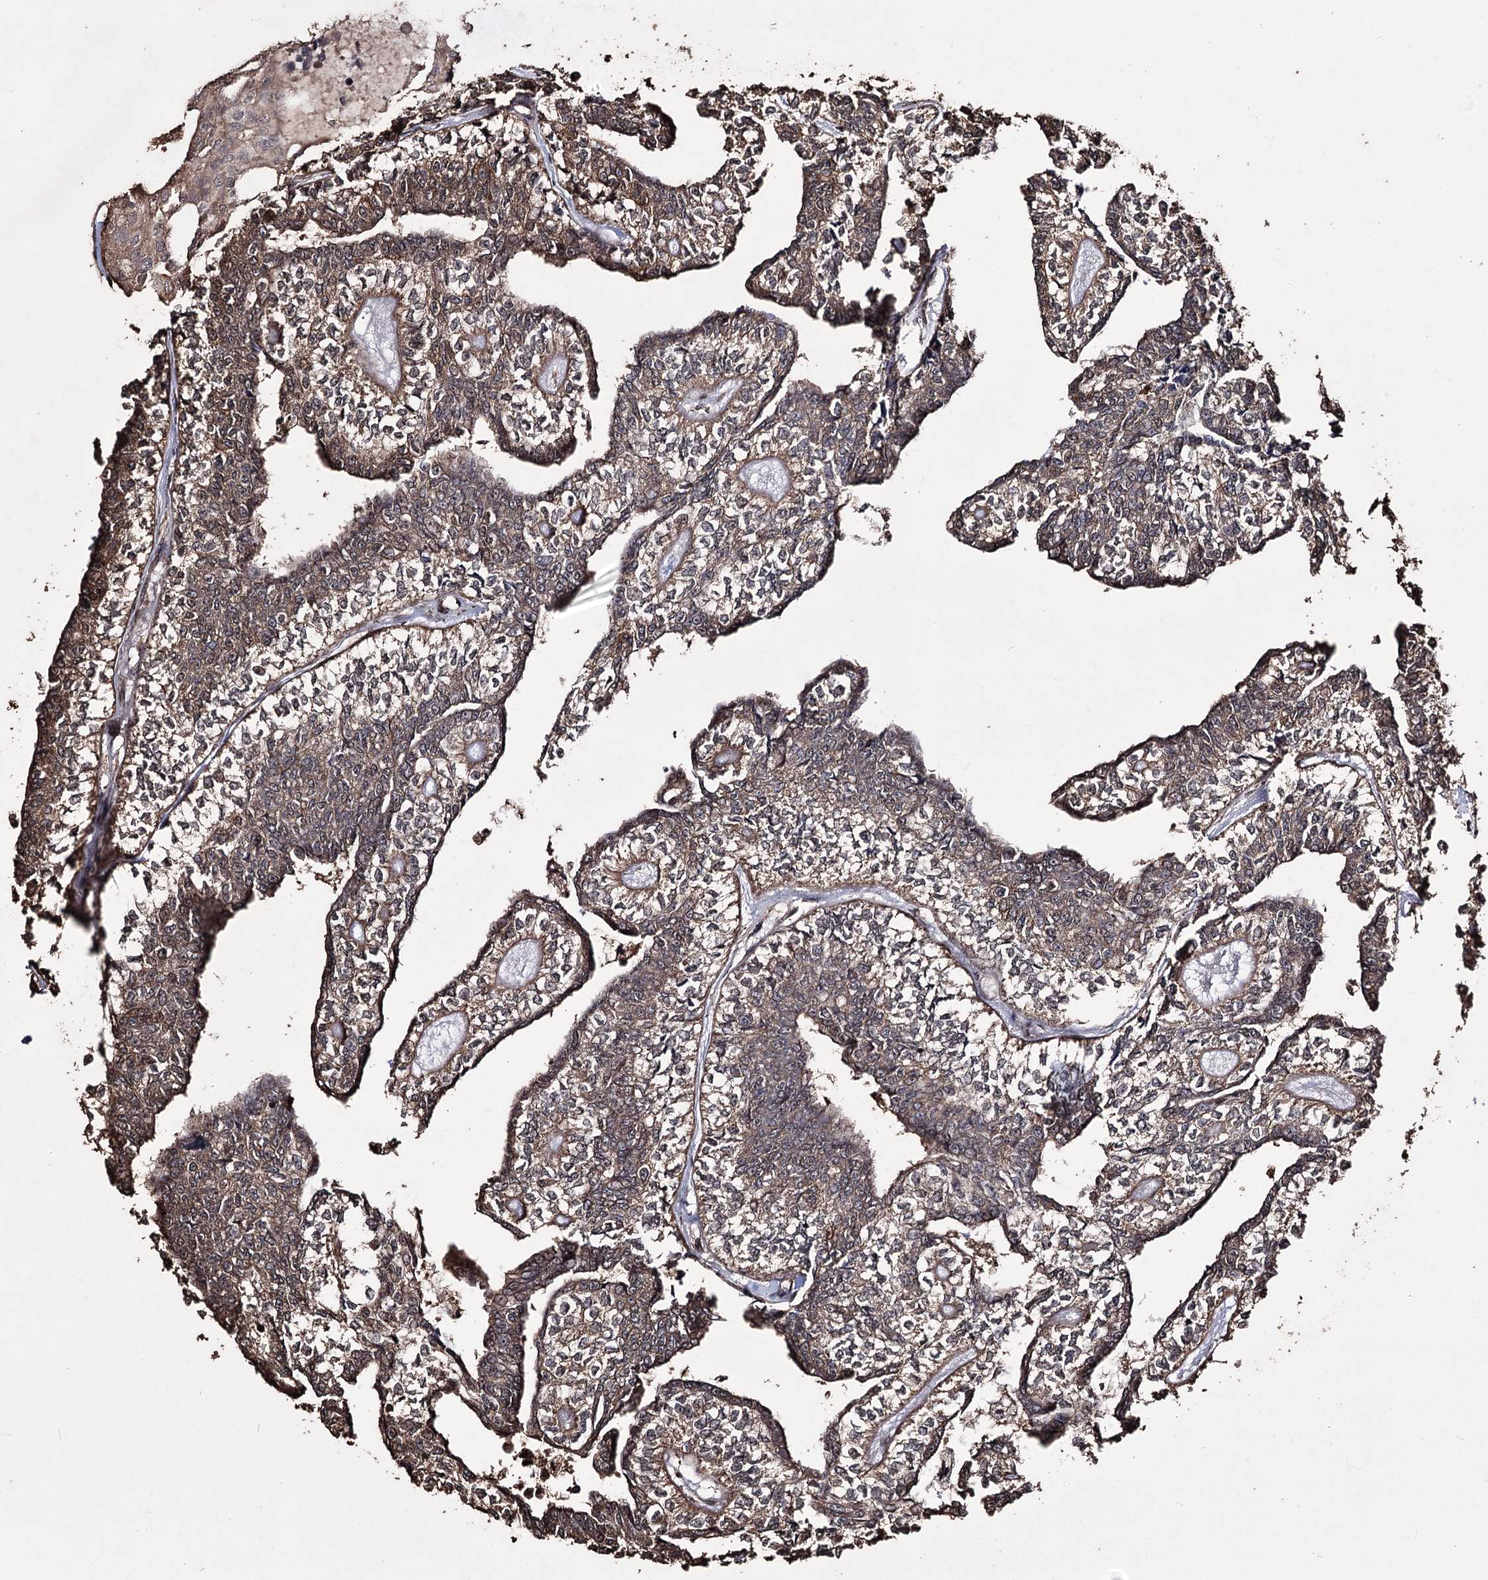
{"staining": {"intensity": "weak", "quantity": ">75%", "location": "cytoplasmic/membranous"}, "tissue": "head and neck cancer", "cell_type": "Tumor cells", "image_type": "cancer", "snomed": [{"axis": "morphology", "description": "Adenocarcinoma, NOS"}, {"axis": "topography", "description": "Head-Neck"}], "caption": "A high-resolution micrograph shows immunohistochemistry (IHC) staining of head and neck cancer (adenocarcinoma), which shows weak cytoplasmic/membranous expression in approximately >75% of tumor cells.", "gene": "ZNF662", "patient": {"sex": "female", "age": 73}}